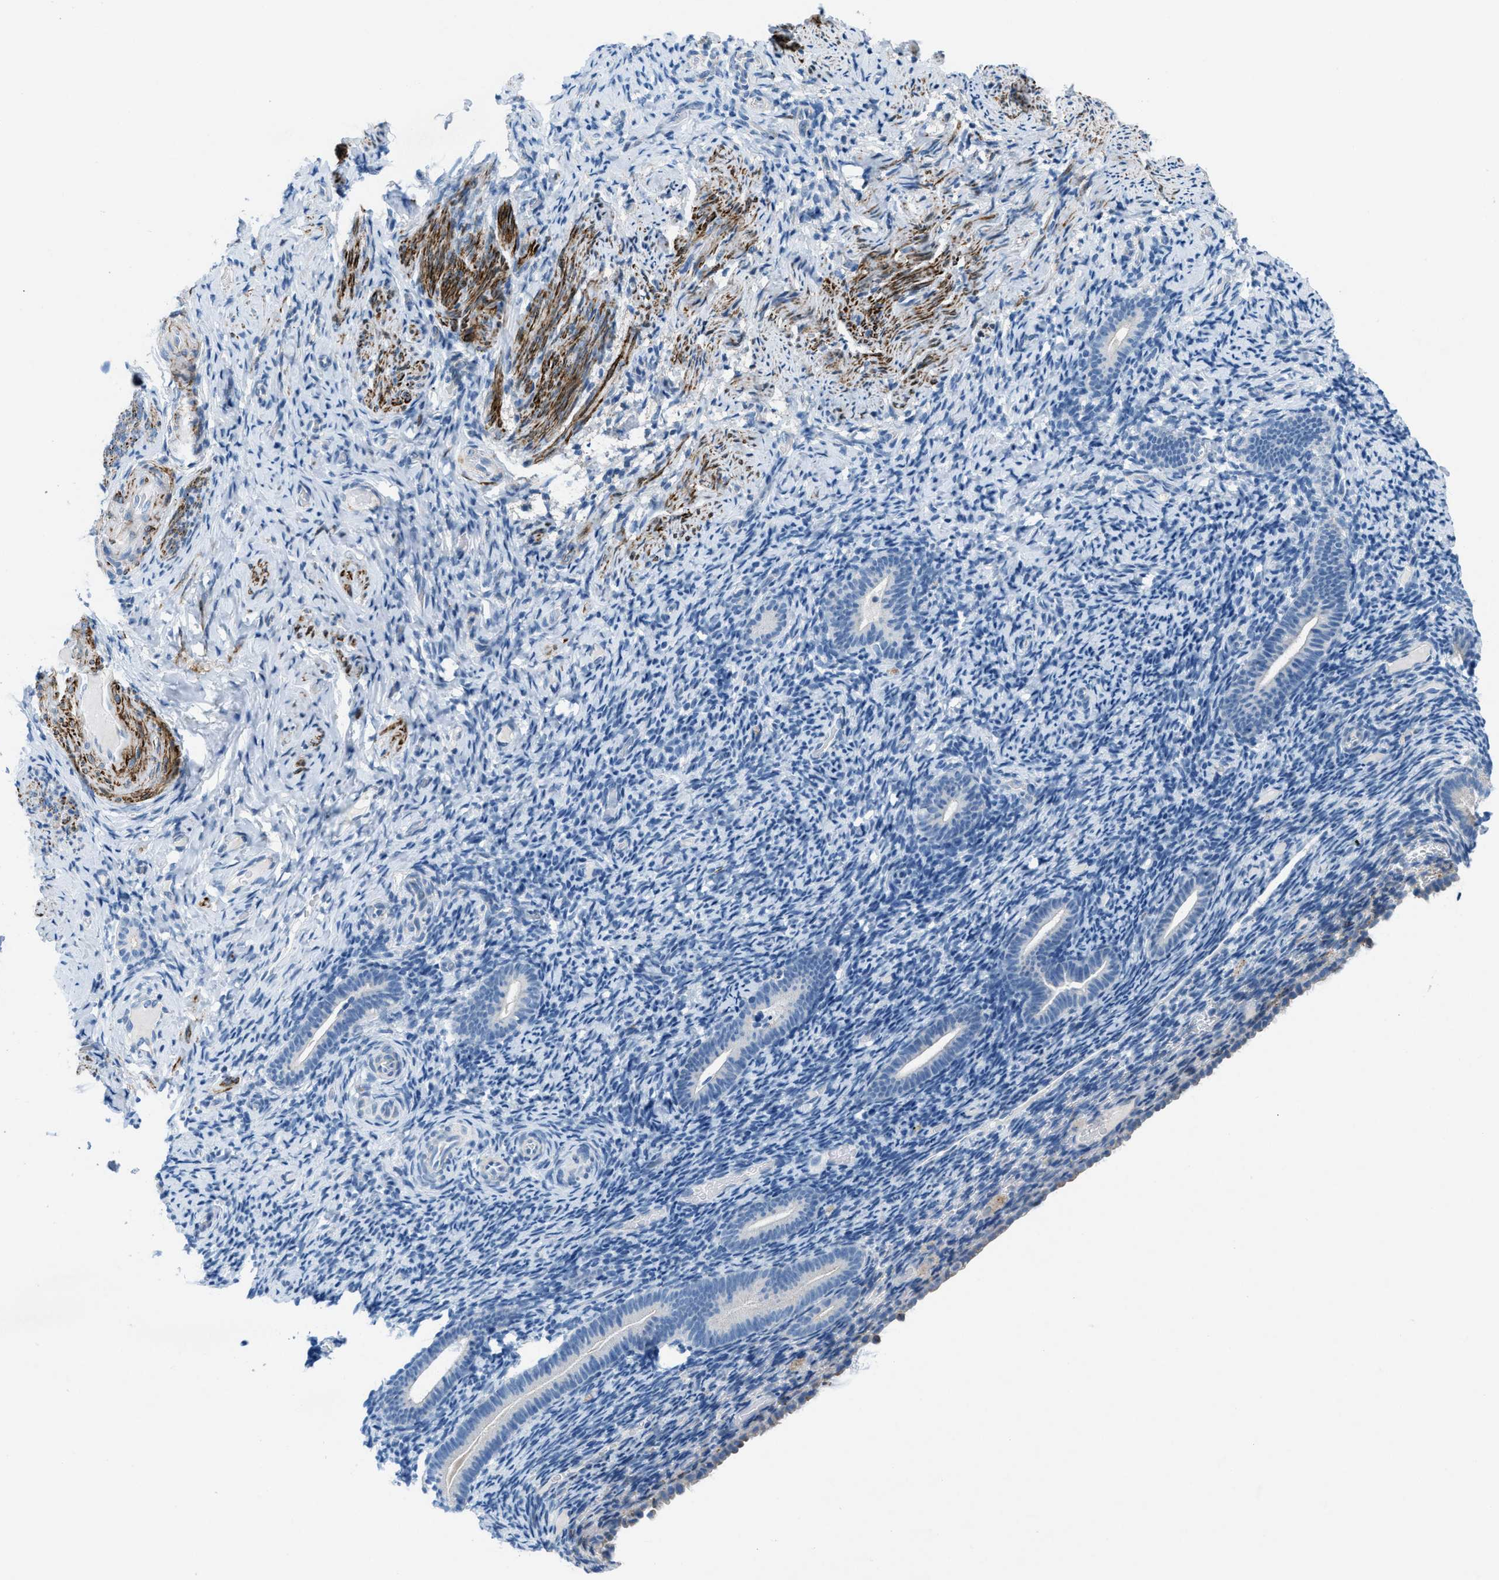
{"staining": {"intensity": "negative", "quantity": "none", "location": "none"}, "tissue": "endometrium", "cell_type": "Cells in endometrial stroma", "image_type": "normal", "snomed": [{"axis": "morphology", "description": "Normal tissue, NOS"}, {"axis": "topography", "description": "Endometrium"}], "caption": "High power microscopy photomicrograph of an IHC image of unremarkable endometrium, revealing no significant positivity in cells in endometrial stroma. (Brightfield microscopy of DAB (3,3'-diaminobenzidine) immunohistochemistry (IHC) at high magnification).", "gene": "MFSD13A", "patient": {"sex": "female", "age": 51}}